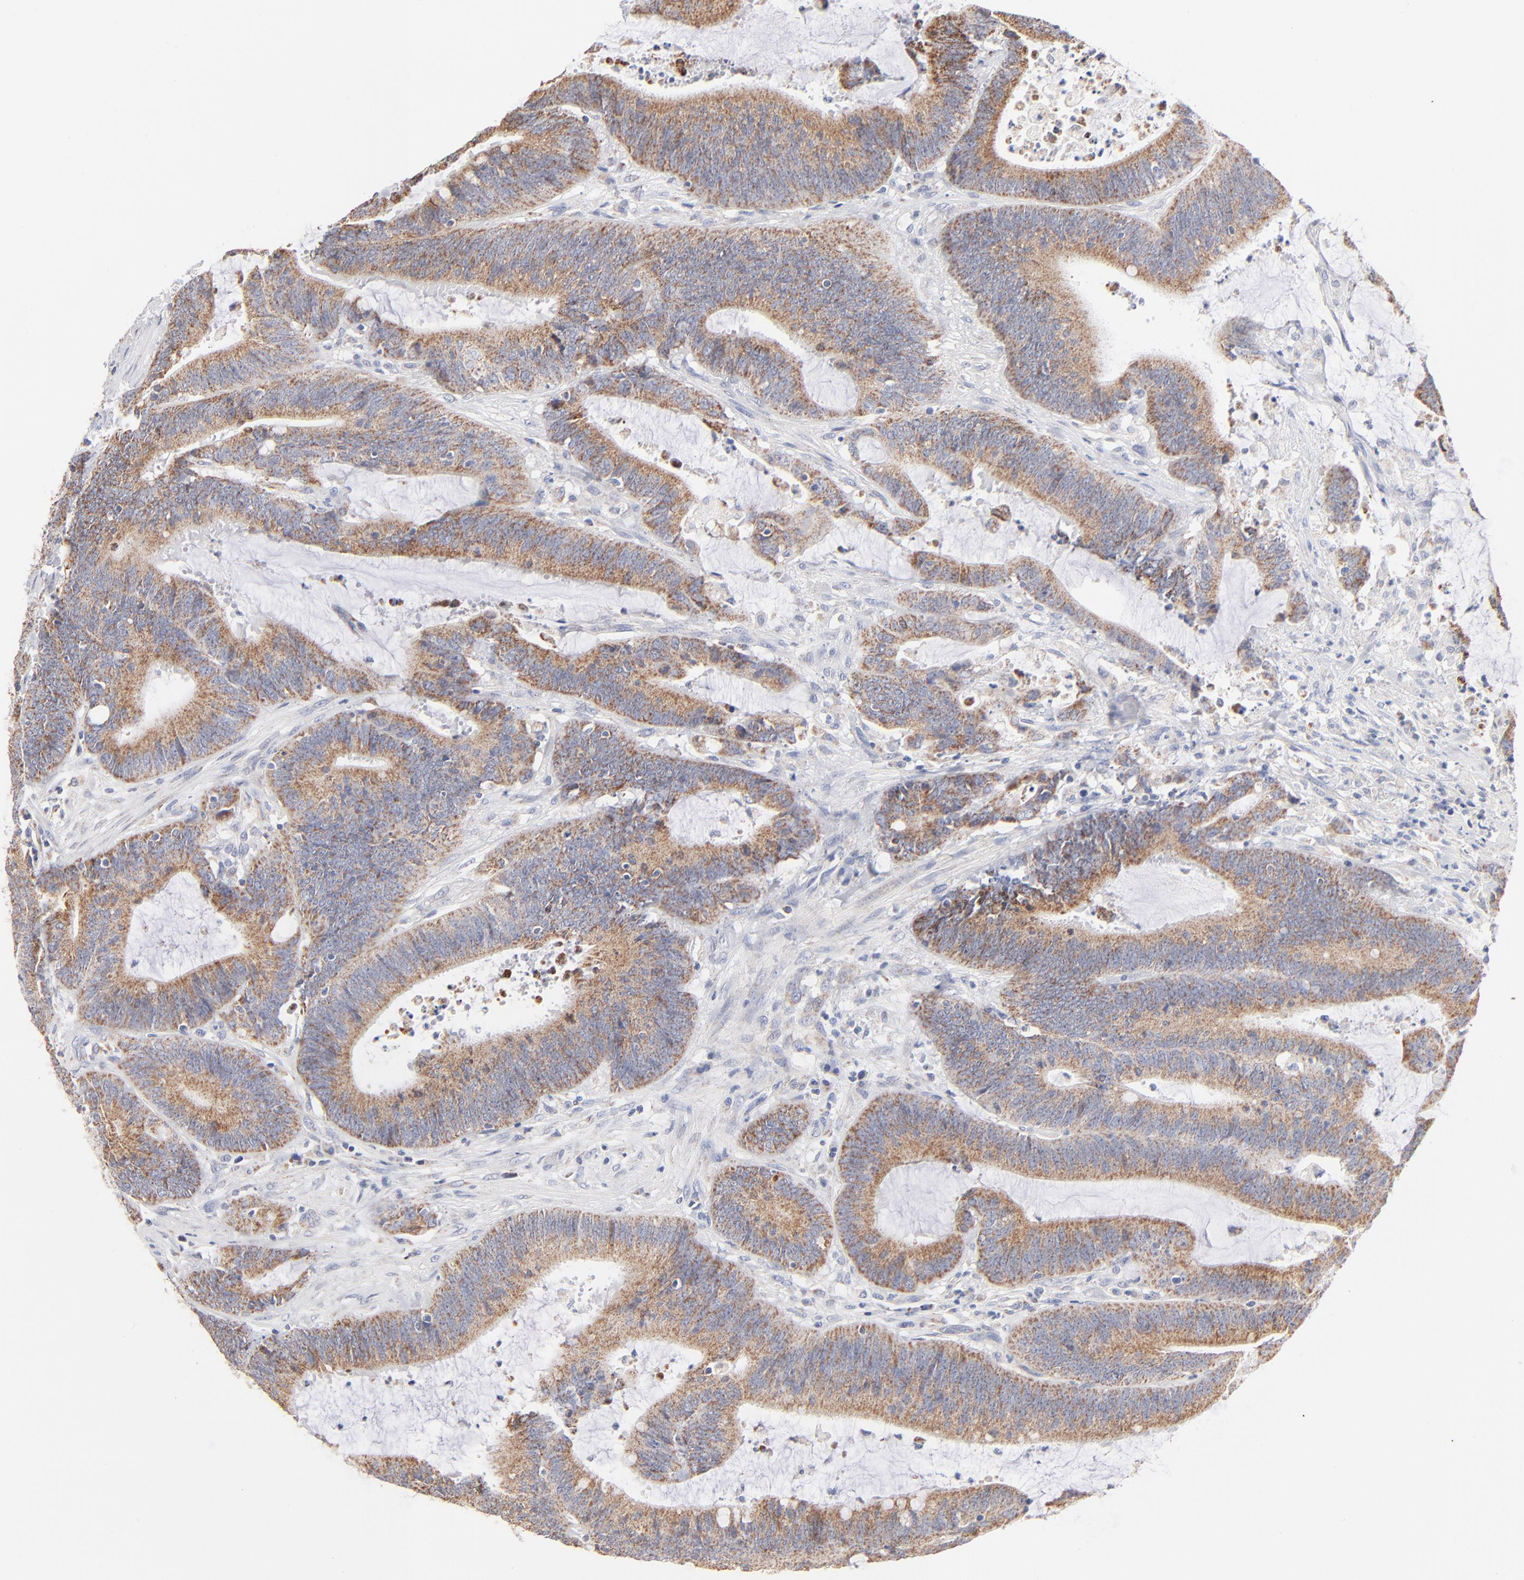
{"staining": {"intensity": "moderate", "quantity": ">75%", "location": "cytoplasmic/membranous"}, "tissue": "colorectal cancer", "cell_type": "Tumor cells", "image_type": "cancer", "snomed": [{"axis": "morphology", "description": "Adenocarcinoma, NOS"}, {"axis": "topography", "description": "Rectum"}], "caption": "DAB immunohistochemical staining of colorectal cancer exhibits moderate cytoplasmic/membranous protein staining in approximately >75% of tumor cells.", "gene": "MRPL58", "patient": {"sex": "female", "age": 66}}